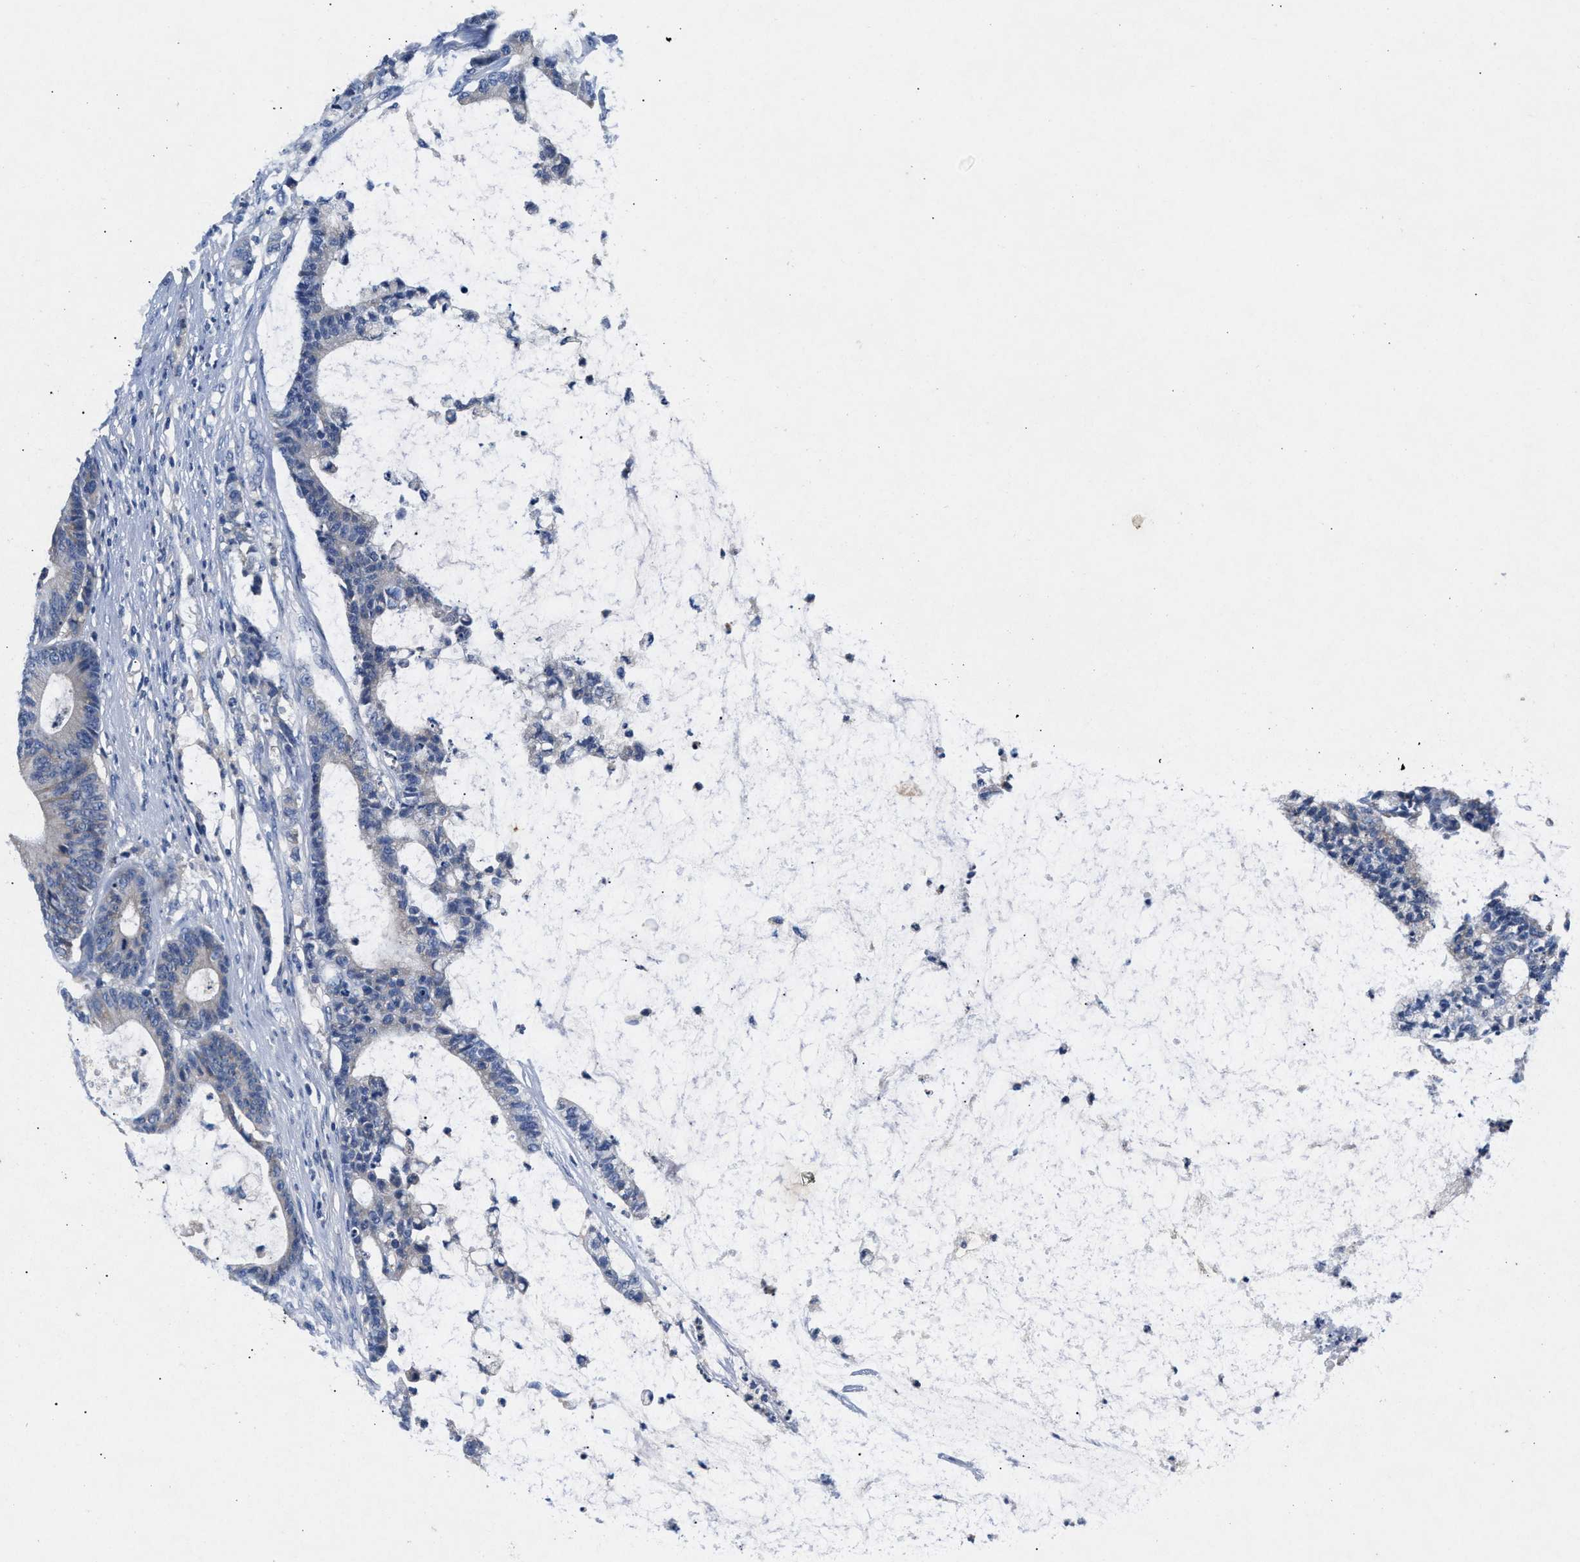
{"staining": {"intensity": "negative", "quantity": "none", "location": "none"}, "tissue": "colorectal cancer", "cell_type": "Tumor cells", "image_type": "cancer", "snomed": [{"axis": "morphology", "description": "Adenocarcinoma, NOS"}, {"axis": "topography", "description": "Colon"}], "caption": "Immunohistochemical staining of human colorectal adenocarcinoma reveals no significant staining in tumor cells.", "gene": "GNAI3", "patient": {"sex": "female", "age": 84}}